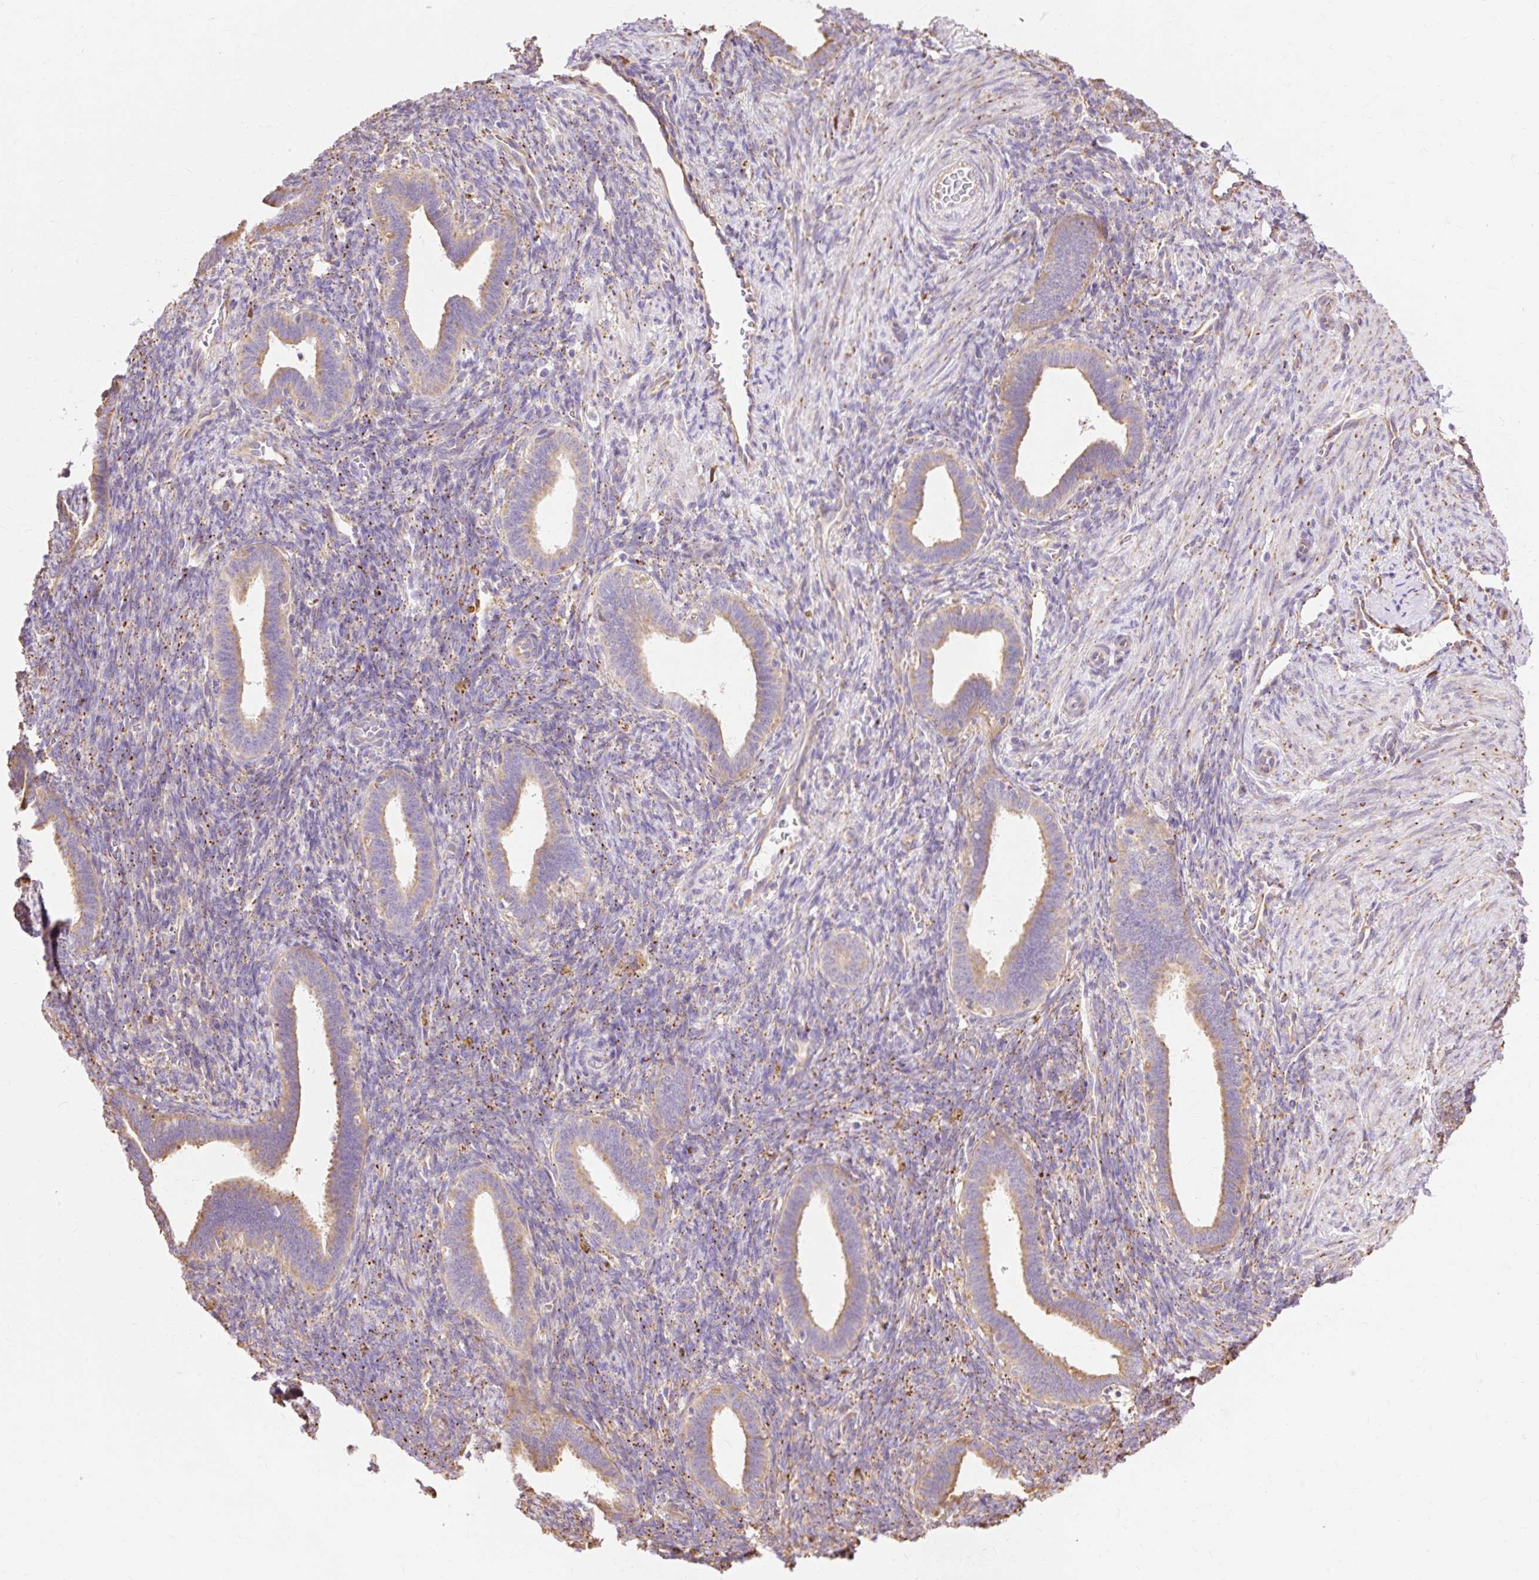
{"staining": {"intensity": "moderate", "quantity": "25%-75%", "location": "cytoplasmic/membranous"}, "tissue": "endometrium", "cell_type": "Cells in endometrial stroma", "image_type": "normal", "snomed": [{"axis": "morphology", "description": "Normal tissue, NOS"}, {"axis": "topography", "description": "Endometrium"}], "caption": "Cells in endometrial stroma show medium levels of moderate cytoplasmic/membranous staining in approximately 25%-75% of cells in benign human endometrium. Nuclei are stained in blue.", "gene": "ENSG00000260836", "patient": {"sex": "female", "age": 34}}